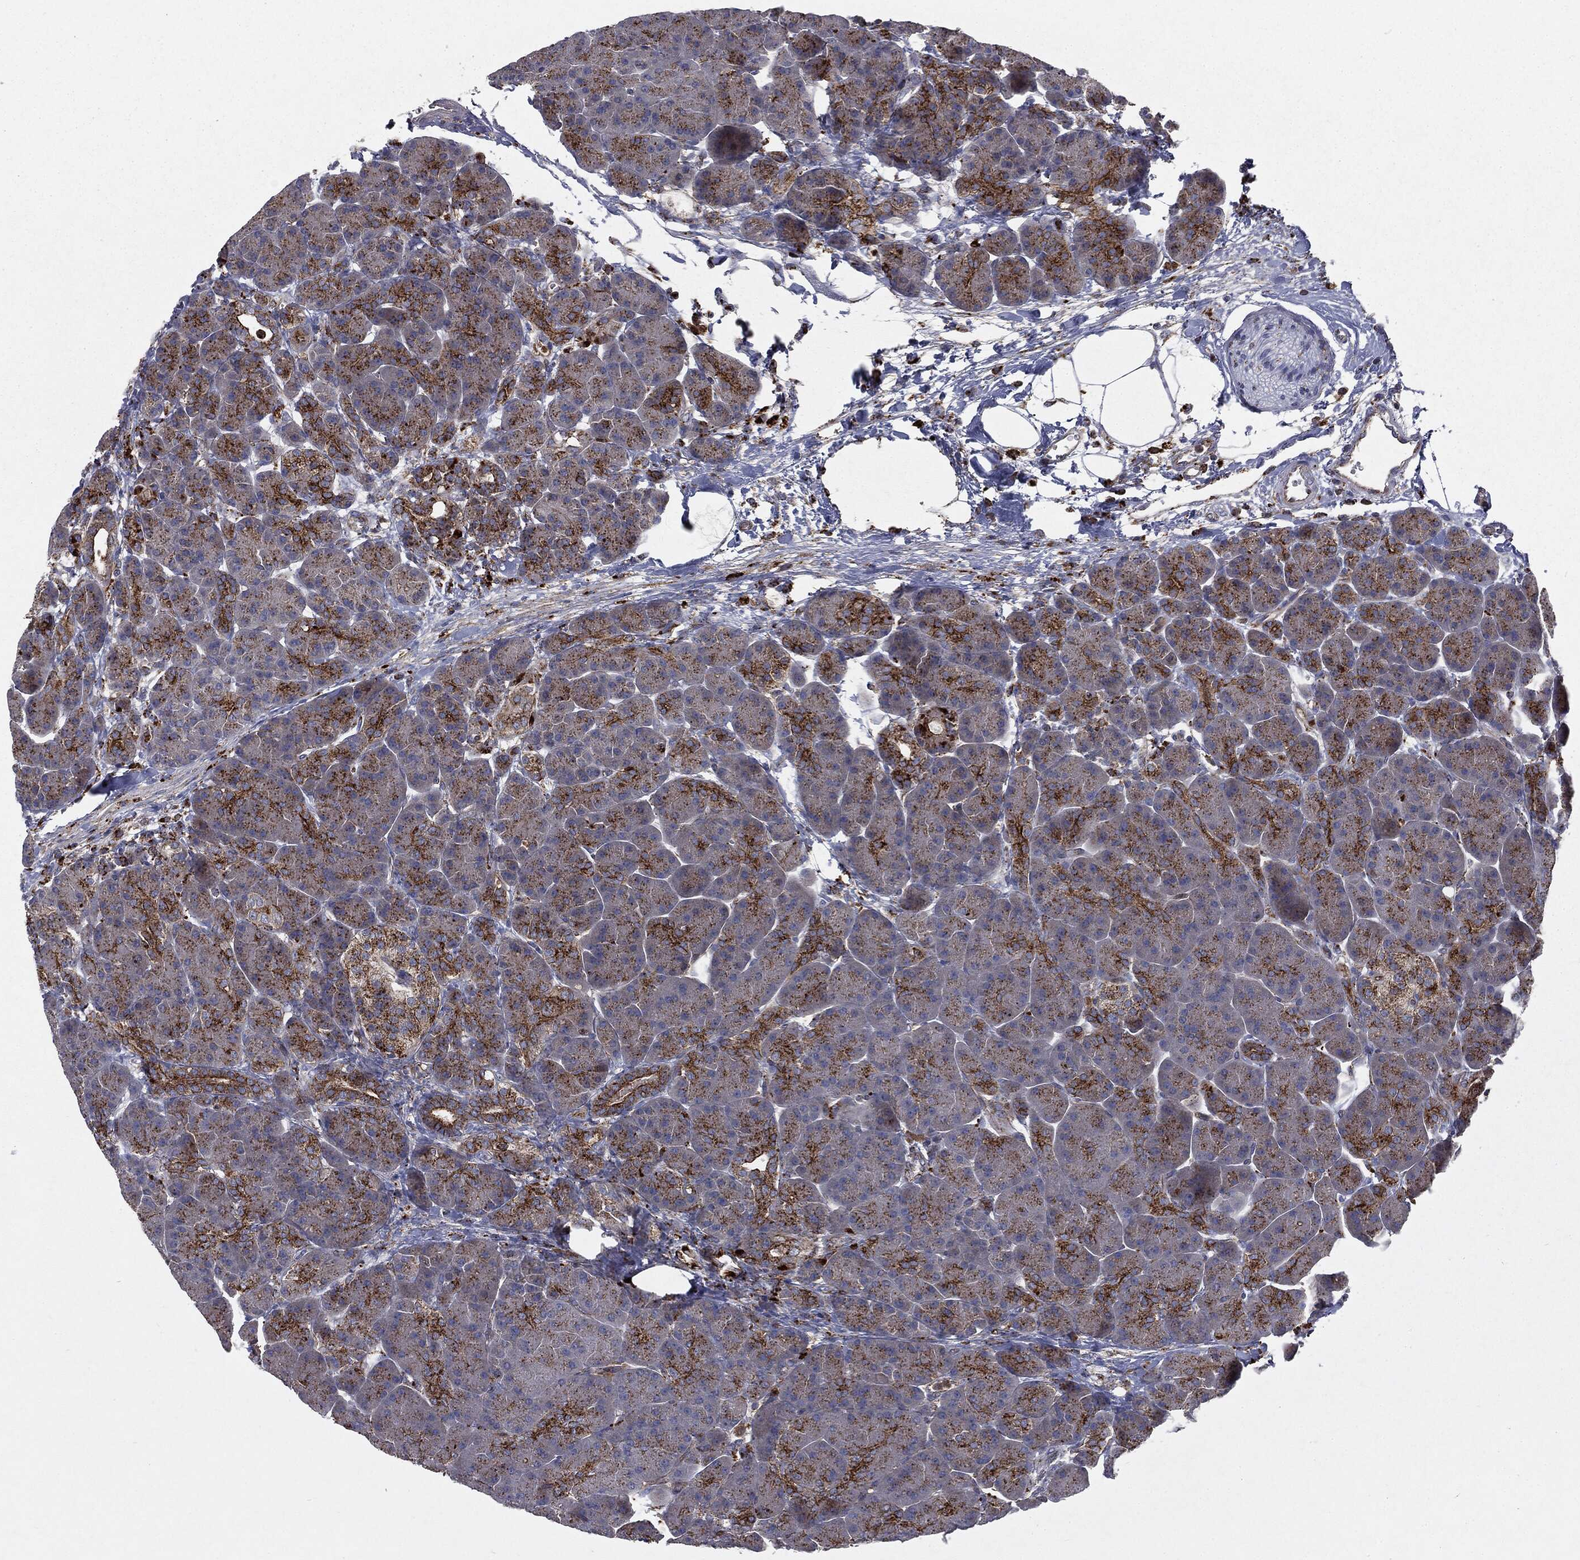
{"staining": {"intensity": "strong", "quantity": "25%-75%", "location": "cytoplasmic/membranous"}, "tissue": "pancreas", "cell_type": "Exocrine glandular cells", "image_type": "normal", "snomed": [{"axis": "morphology", "description": "Normal tissue, NOS"}, {"axis": "topography", "description": "Pancreas"}], "caption": "Normal pancreas was stained to show a protein in brown. There is high levels of strong cytoplasmic/membranous expression in about 25%-75% of exocrine glandular cells. The staining was performed using DAB (3,3'-diaminobenzidine) to visualize the protein expression in brown, while the nuclei were stained in blue with hematoxylin (Magnification: 20x).", "gene": "CTSA", "patient": {"sex": "female", "age": 63}}